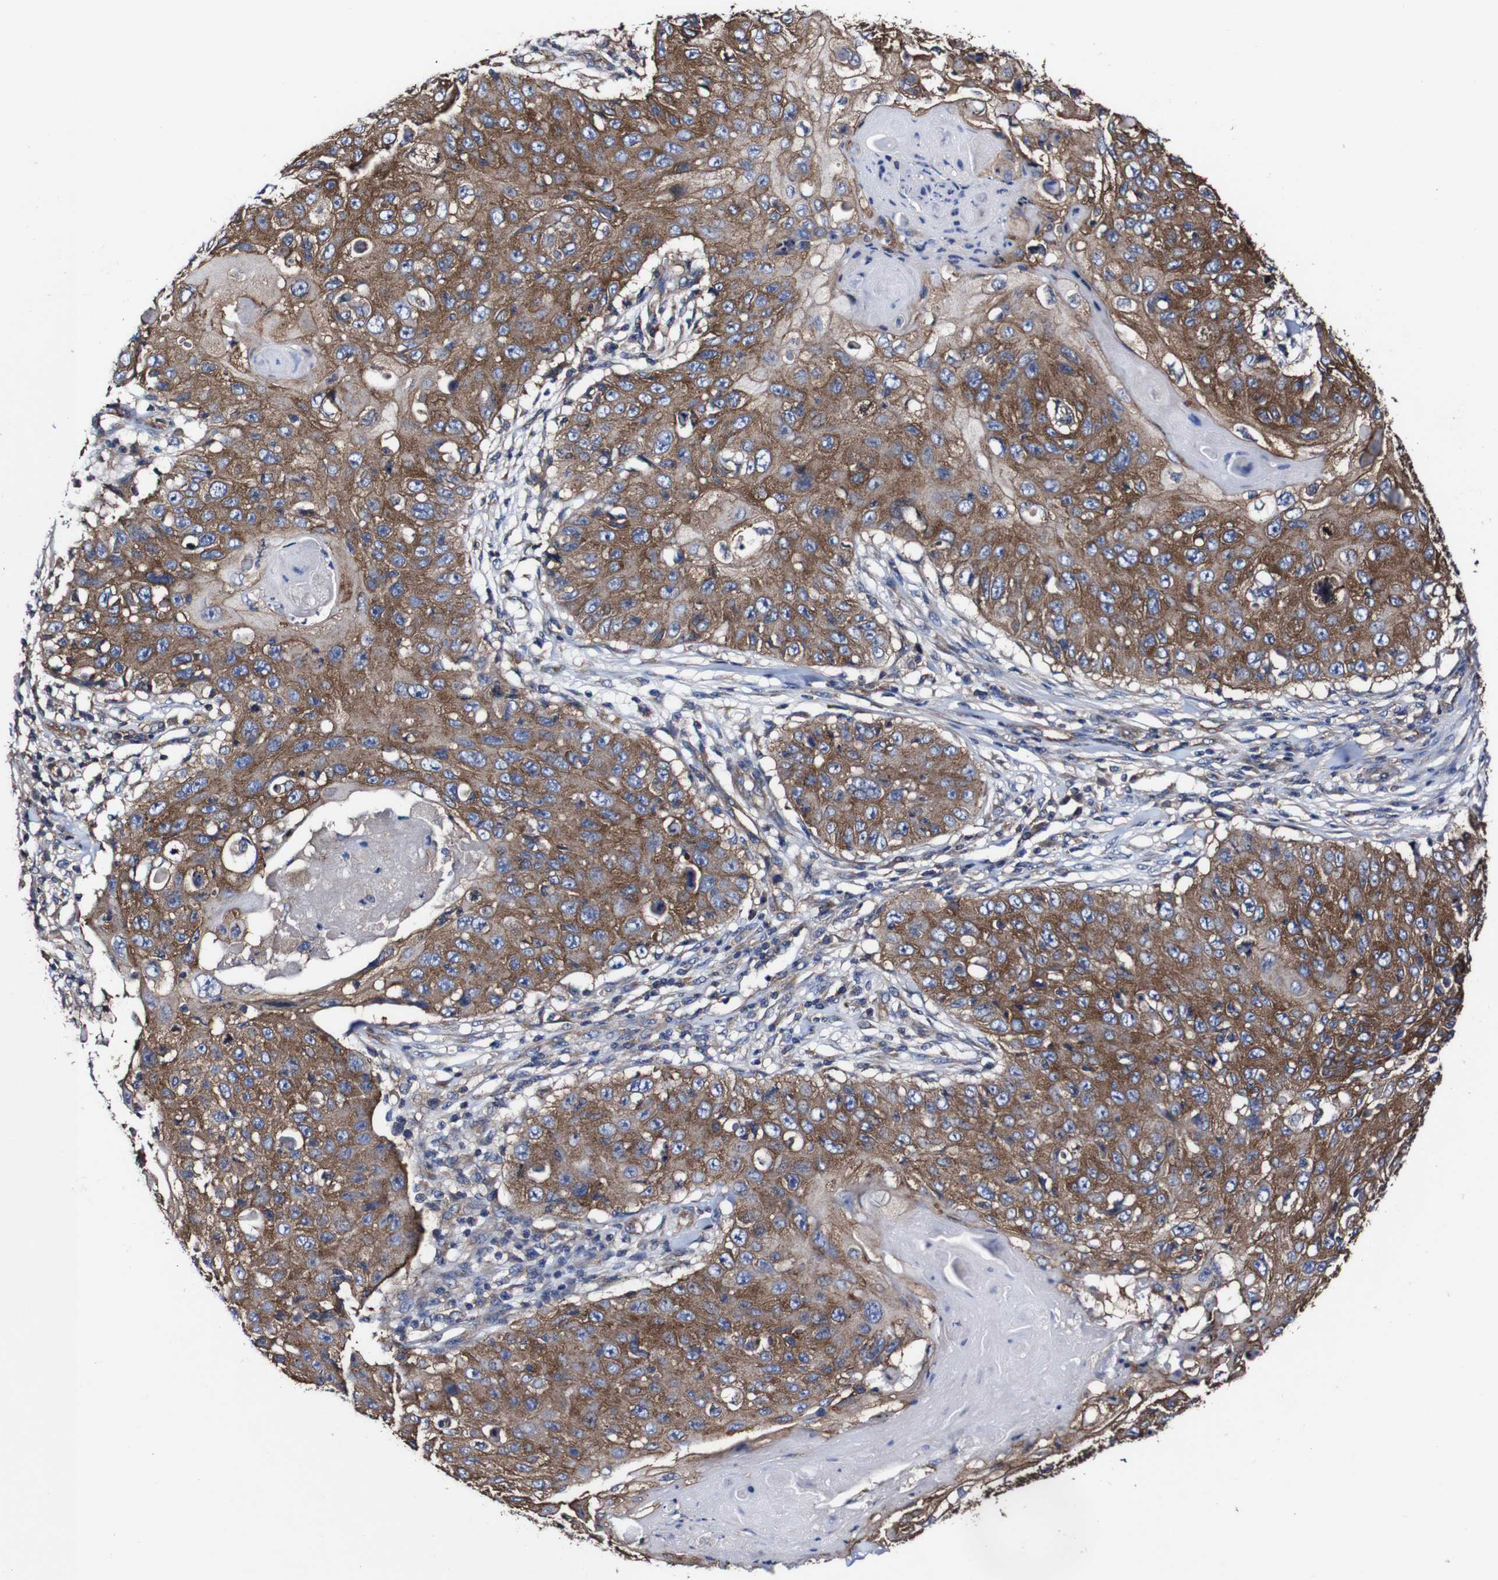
{"staining": {"intensity": "moderate", "quantity": ">75%", "location": "cytoplasmic/membranous"}, "tissue": "skin cancer", "cell_type": "Tumor cells", "image_type": "cancer", "snomed": [{"axis": "morphology", "description": "Squamous cell carcinoma, NOS"}, {"axis": "topography", "description": "Skin"}], "caption": "This micrograph exhibits immunohistochemistry staining of skin cancer, with medium moderate cytoplasmic/membranous staining in approximately >75% of tumor cells.", "gene": "CSF1R", "patient": {"sex": "male", "age": 86}}